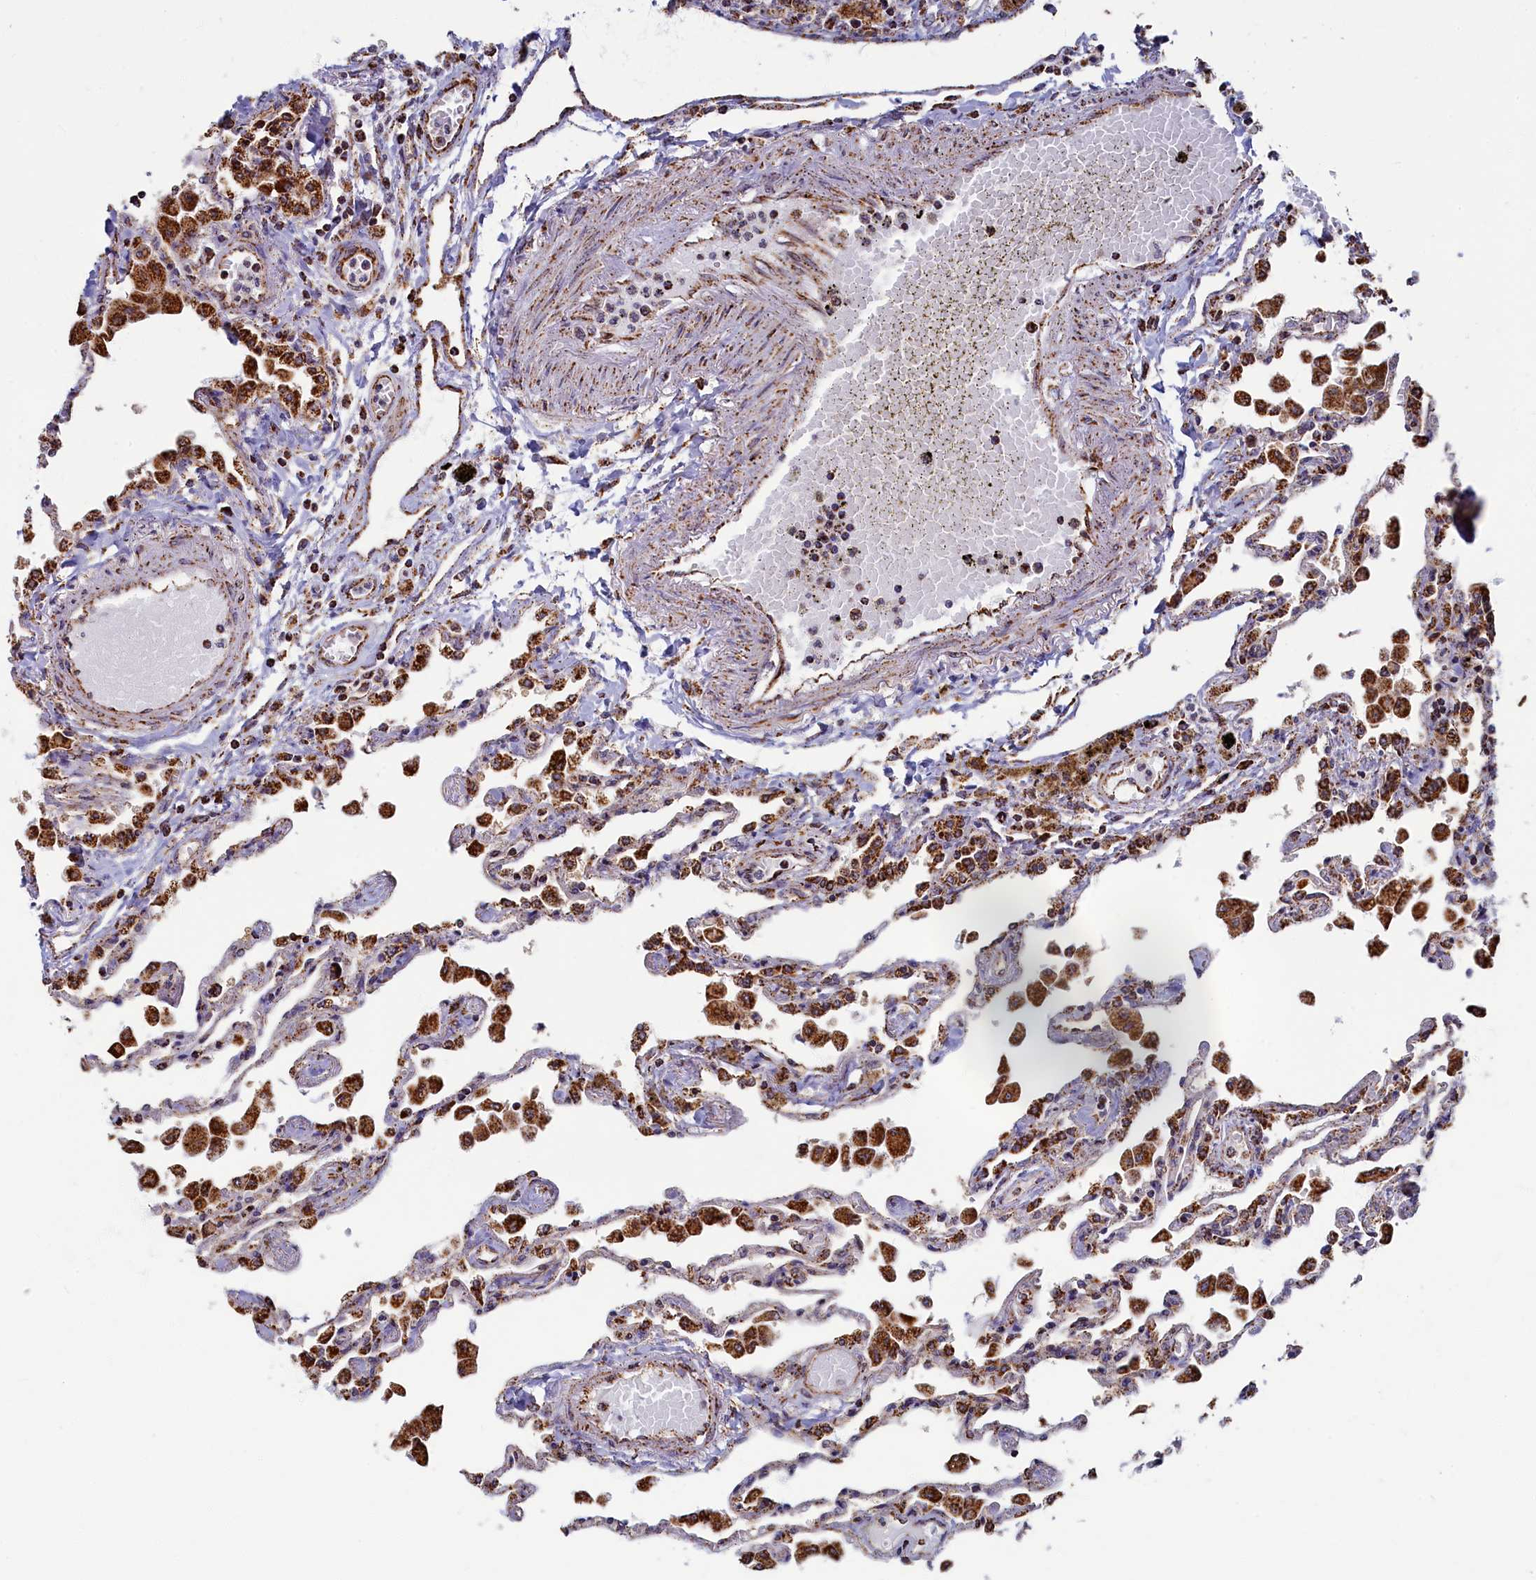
{"staining": {"intensity": "strong", "quantity": "25%-75%", "location": "cytoplasmic/membranous"}, "tissue": "lung", "cell_type": "Alveolar cells", "image_type": "normal", "snomed": [{"axis": "morphology", "description": "Normal tissue, NOS"}, {"axis": "topography", "description": "Bronchus"}, {"axis": "topography", "description": "Lung"}], "caption": "This image shows normal lung stained with immunohistochemistry to label a protein in brown. The cytoplasmic/membranous of alveolar cells show strong positivity for the protein. Nuclei are counter-stained blue.", "gene": "SPR", "patient": {"sex": "female", "age": 49}}